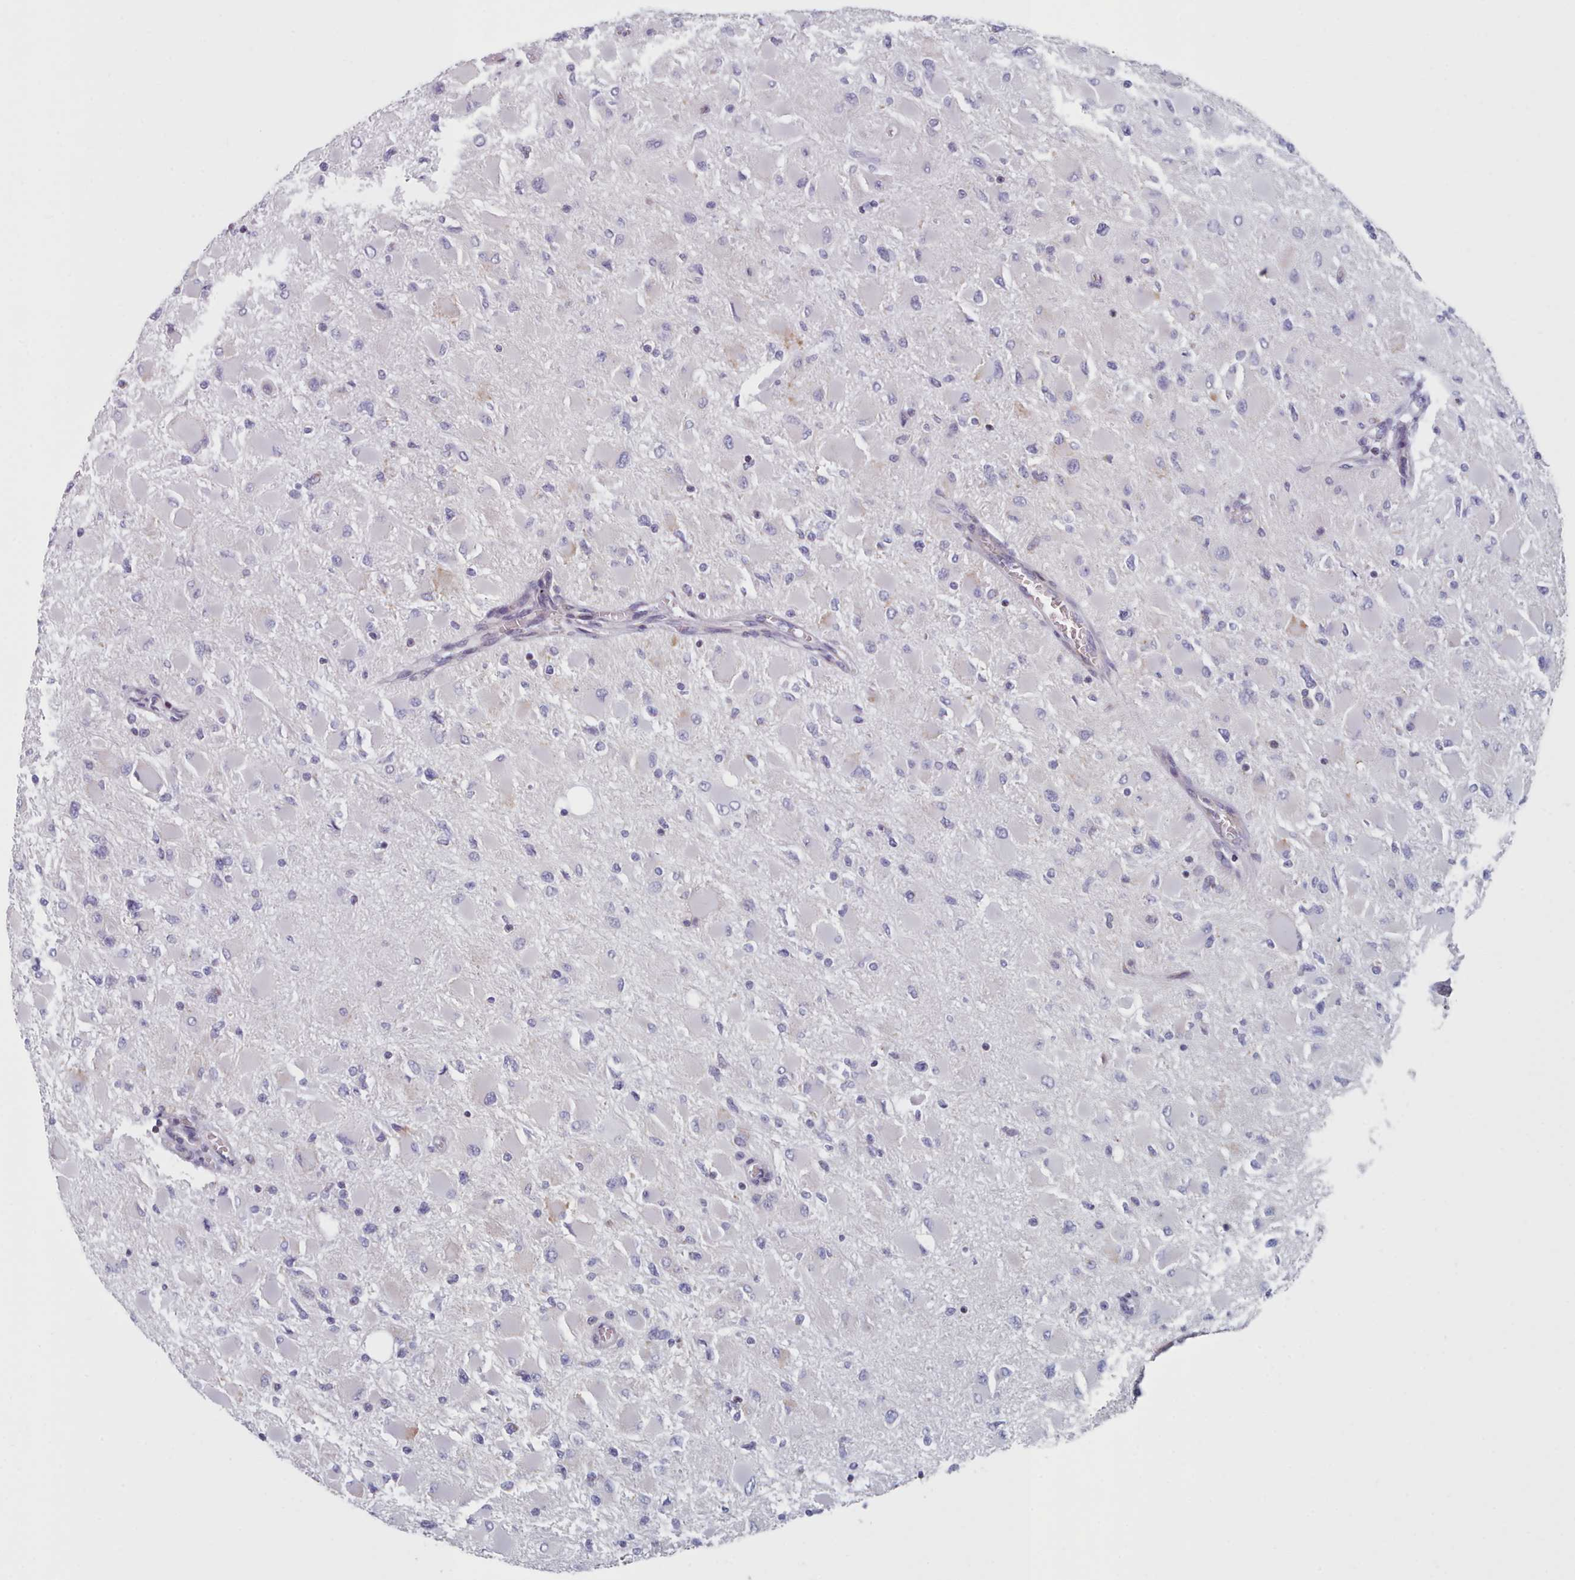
{"staining": {"intensity": "negative", "quantity": "none", "location": "none"}, "tissue": "glioma", "cell_type": "Tumor cells", "image_type": "cancer", "snomed": [{"axis": "morphology", "description": "Glioma, malignant, High grade"}, {"axis": "topography", "description": "Cerebral cortex"}], "caption": "This is a image of immunohistochemistry (IHC) staining of glioma, which shows no staining in tumor cells.", "gene": "FAM170B", "patient": {"sex": "female", "age": 36}}